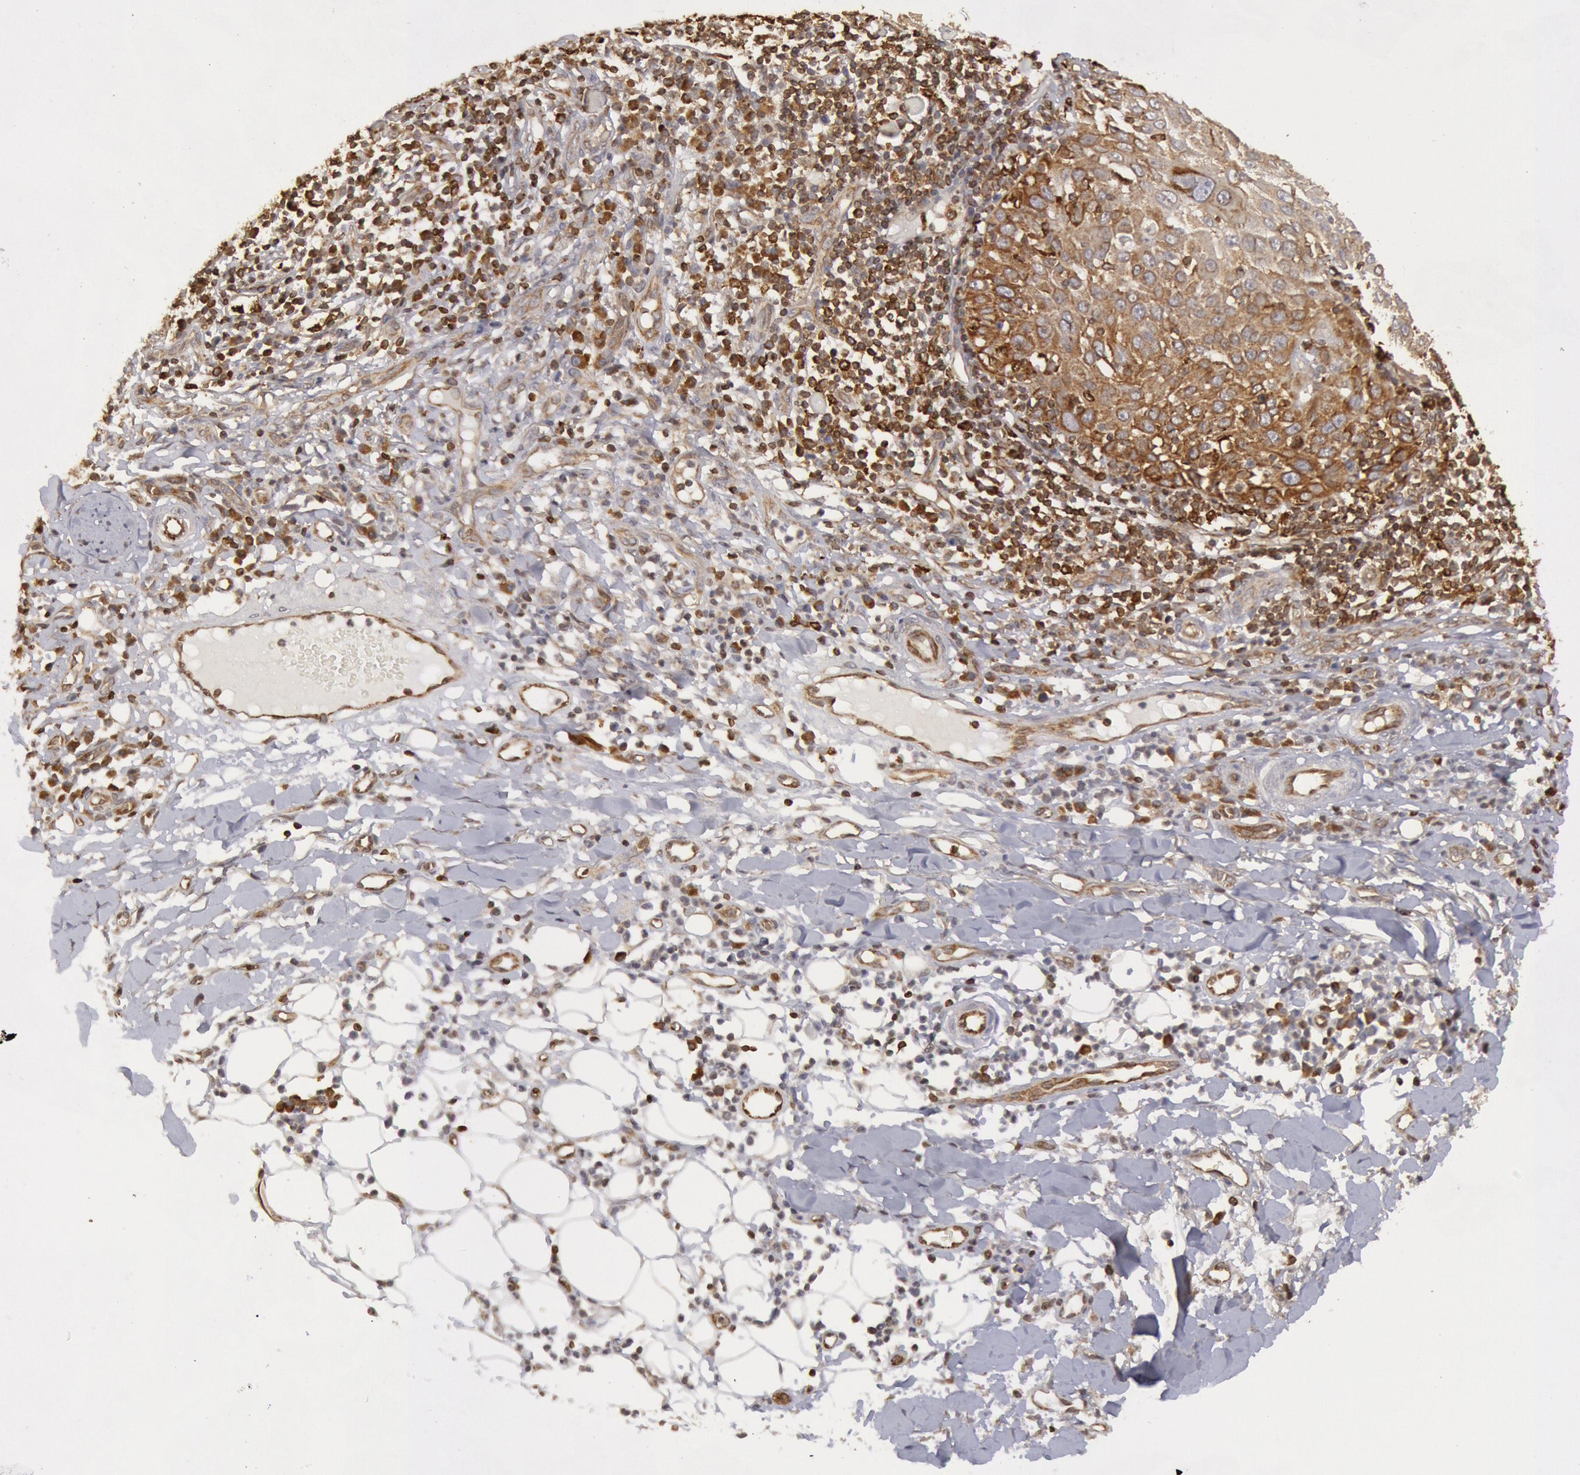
{"staining": {"intensity": "moderate", "quantity": ">75%", "location": "cytoplasmic/membranous"}, "tissue": "skin cancer", "cell_type": "Tumor cells", "image_type": "cancer", "snomed": [{"axis": "morphology", "description": "Squamous cell carcinoma, NOS"}, {"axis": "topography", "description": "Skin"}], "caption": "High-magnification brightfield microscopy of skin cancer stained with DAB (brown) and counterstained with hematoxylin (blue). tumor cells exhibit moderate cytoplasmic/membranous expression is identified in about>75% of cells.", "gene": "TAP2", "patient": {"sex": "female", "age": 89}}